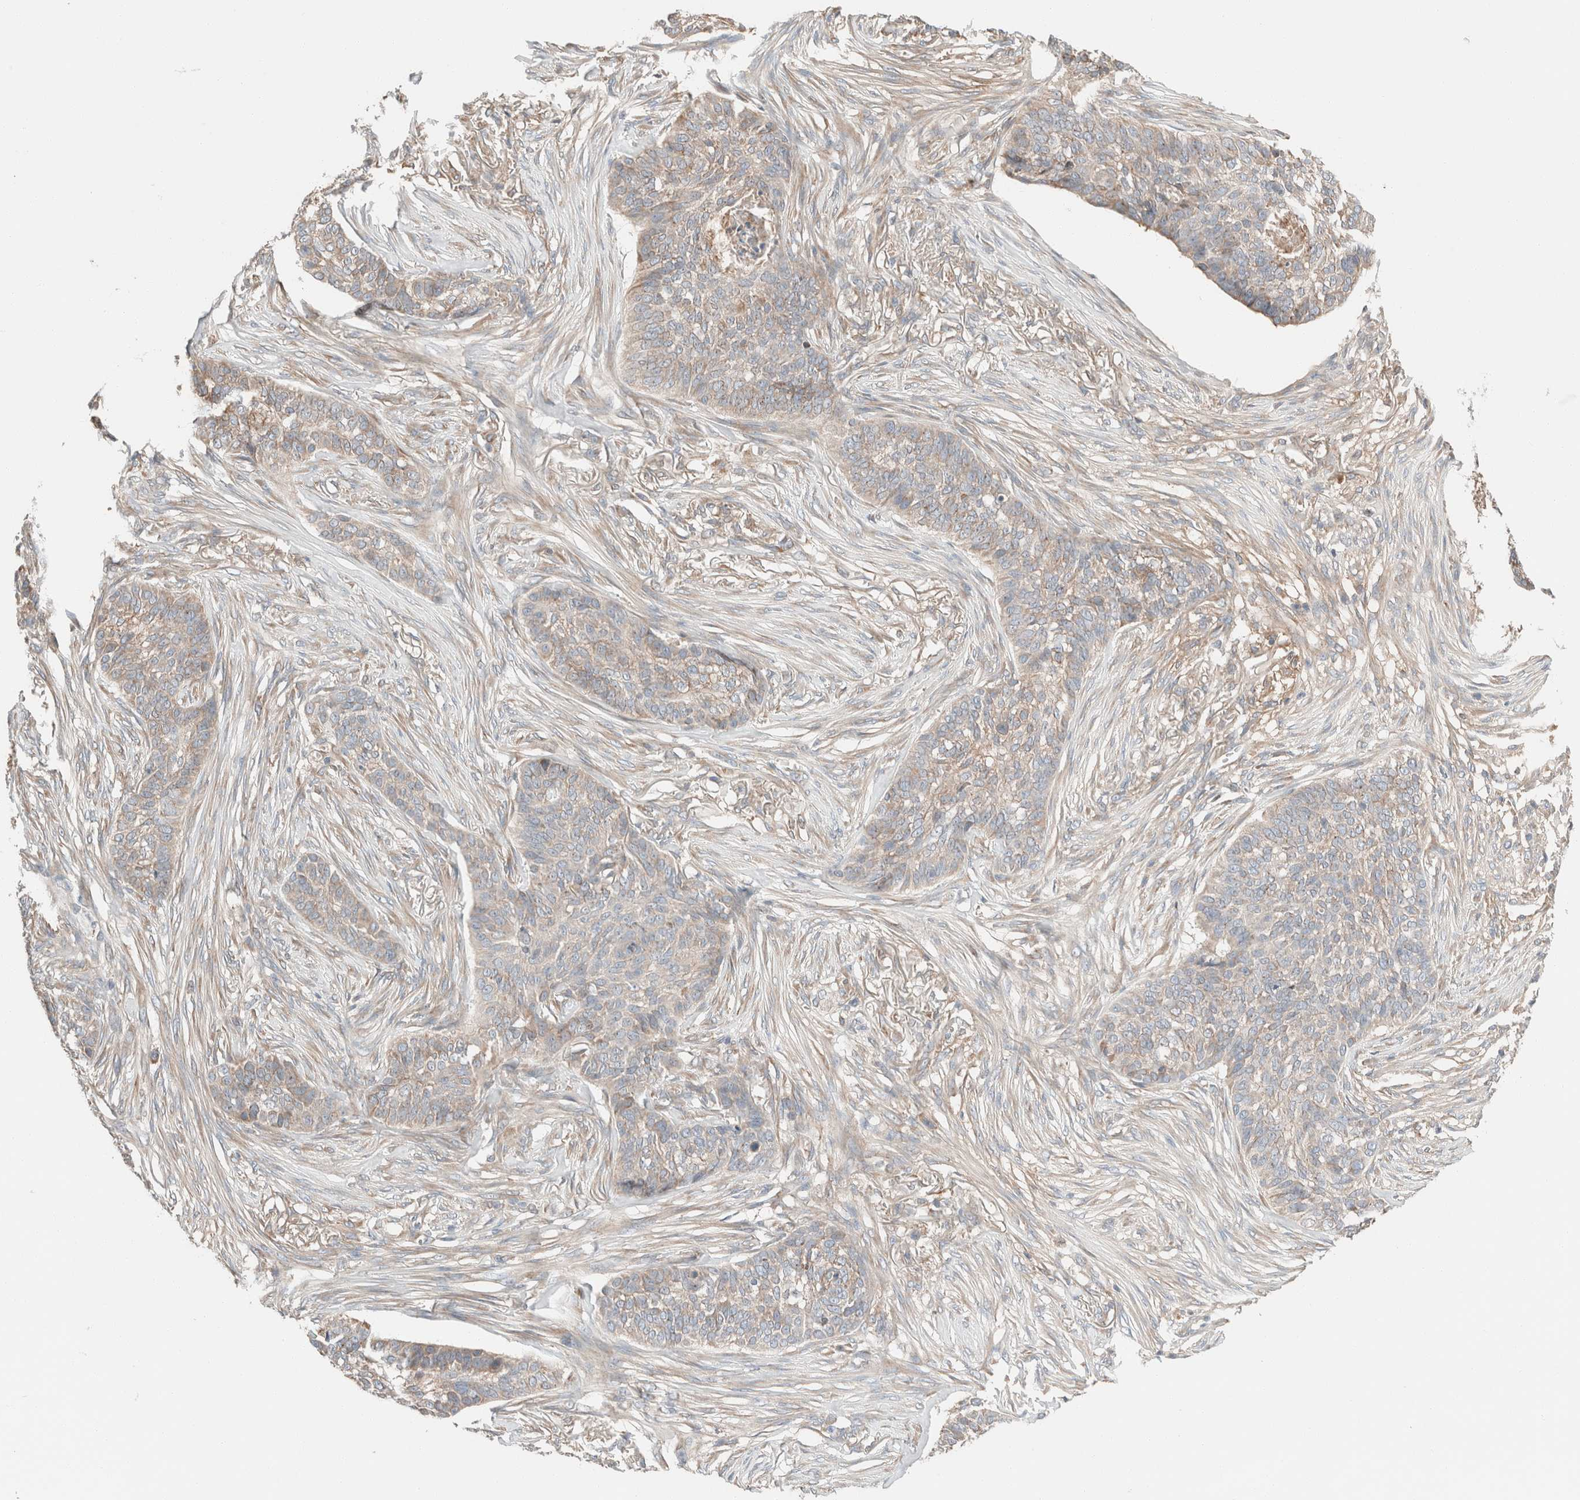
{"staining": {"intensity": "weak", "quantity": "<25%", "location": "cytoplasmic/membranous"}, "tissue": "skin cancer", "cell_type": "Tumor cells", "image_type": "cancer", "snomed": [{"axis": "morphology", "description": "Basal cell carcinoma"}, {"axis": "topography", "description": "Skin"}], "caption": "Tumor cells show no significant positivity in skin basal cell carcinoma.", "gene": "PCM1", "patient": {"sex": "male", "age": 85}}